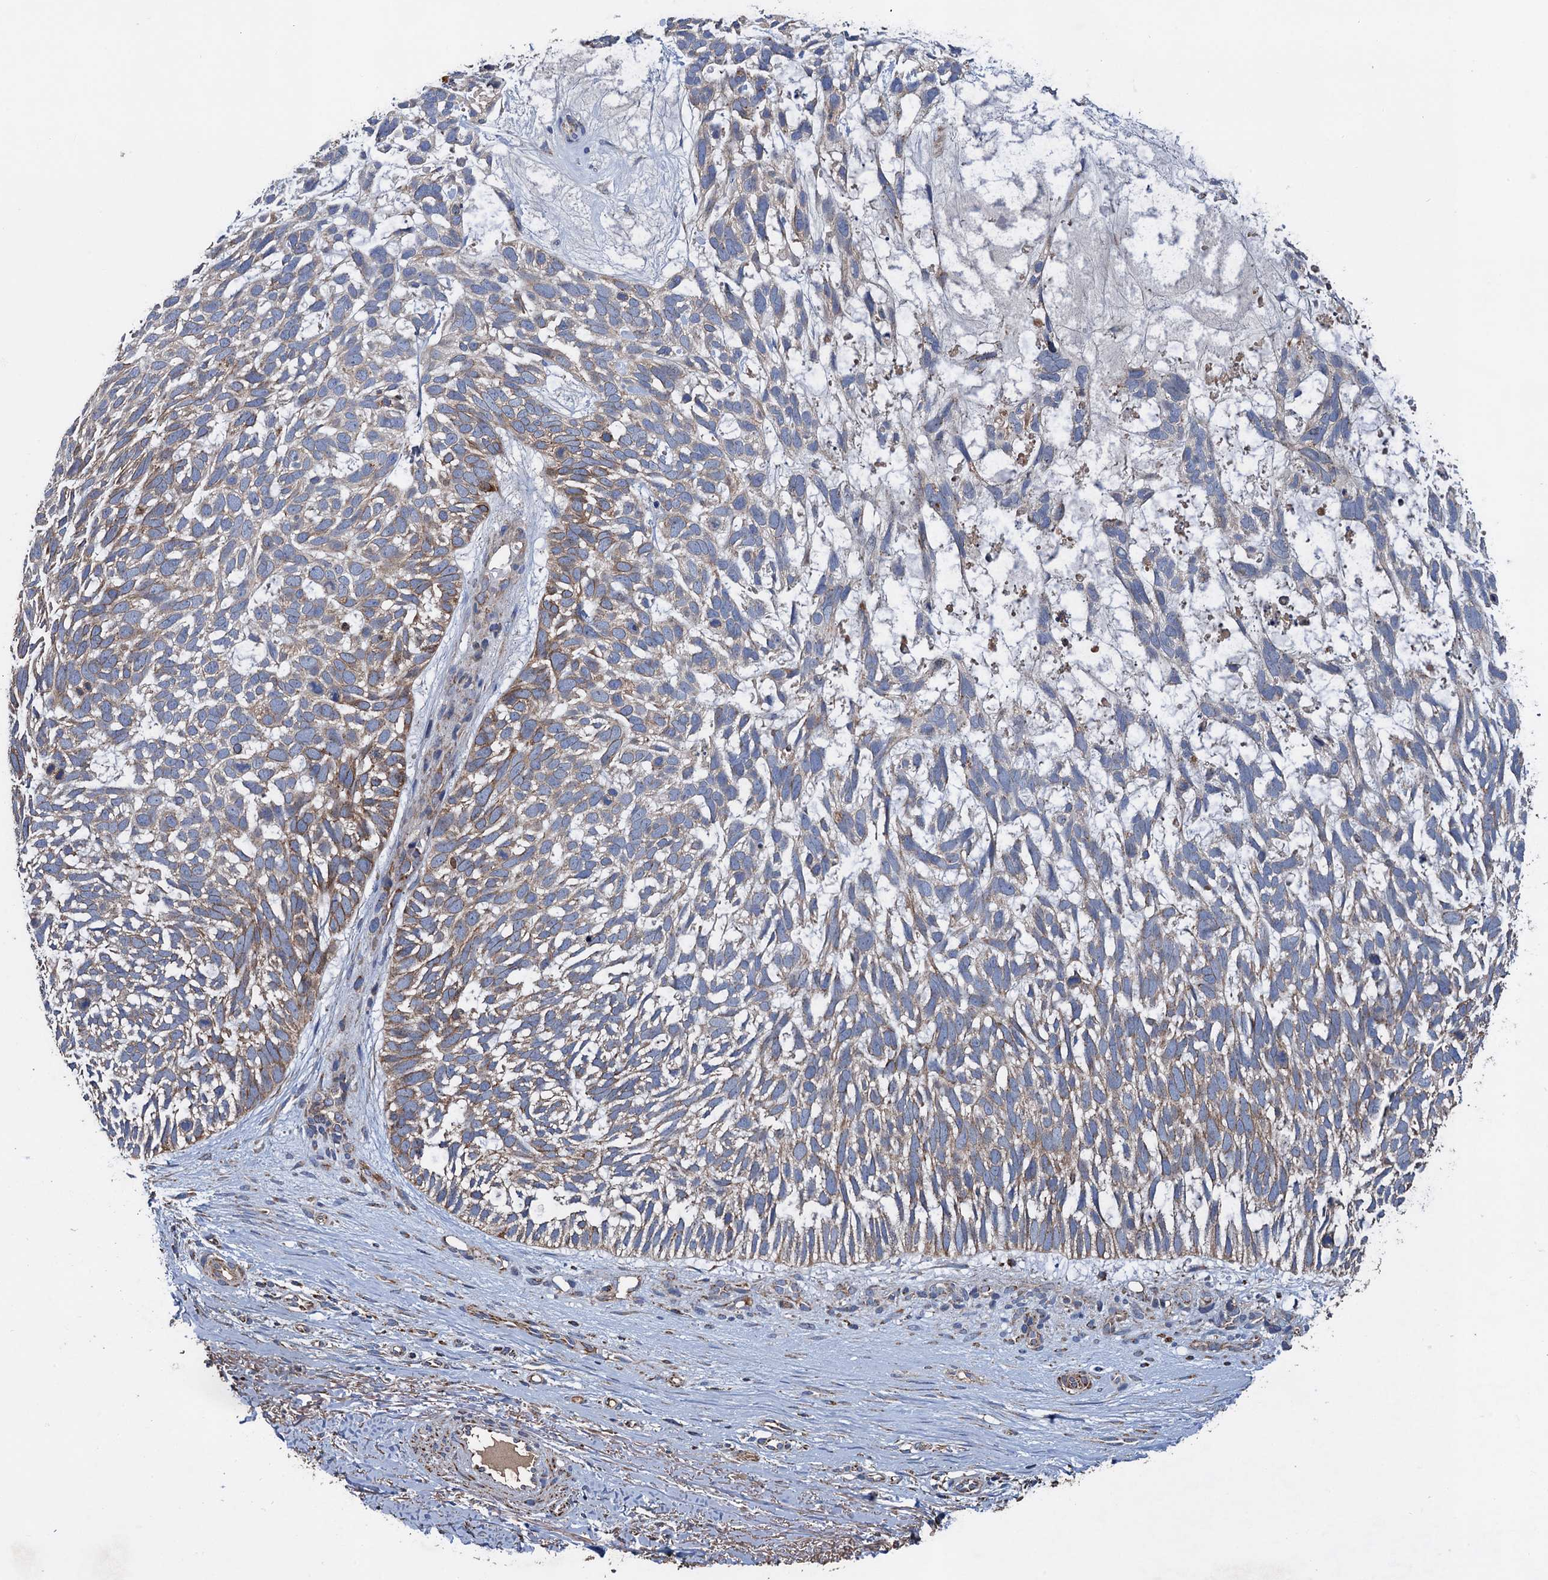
{"staining": {"intensity": "moderate", "quantity": "25%-75%", "location": "cytoplasmic/membranous"}, "tissue": "skin cancer", "cell_type": "Tumor cells", "image_type": "cancer", "snomed": [{"axis": "morphology", "description": "Basal cell carcinoma"}, {"axis": "topography", "description": "Skin"}], "caption": "Skin cancer (basal cell carcinoma) stained with a brown dye shows moderate cytoplasmic/membranous positive positivity in approximately 25%-75% of tumor cells.", "gene": "DGLUCY", "patient": {"sex": "male", "age": 88}}